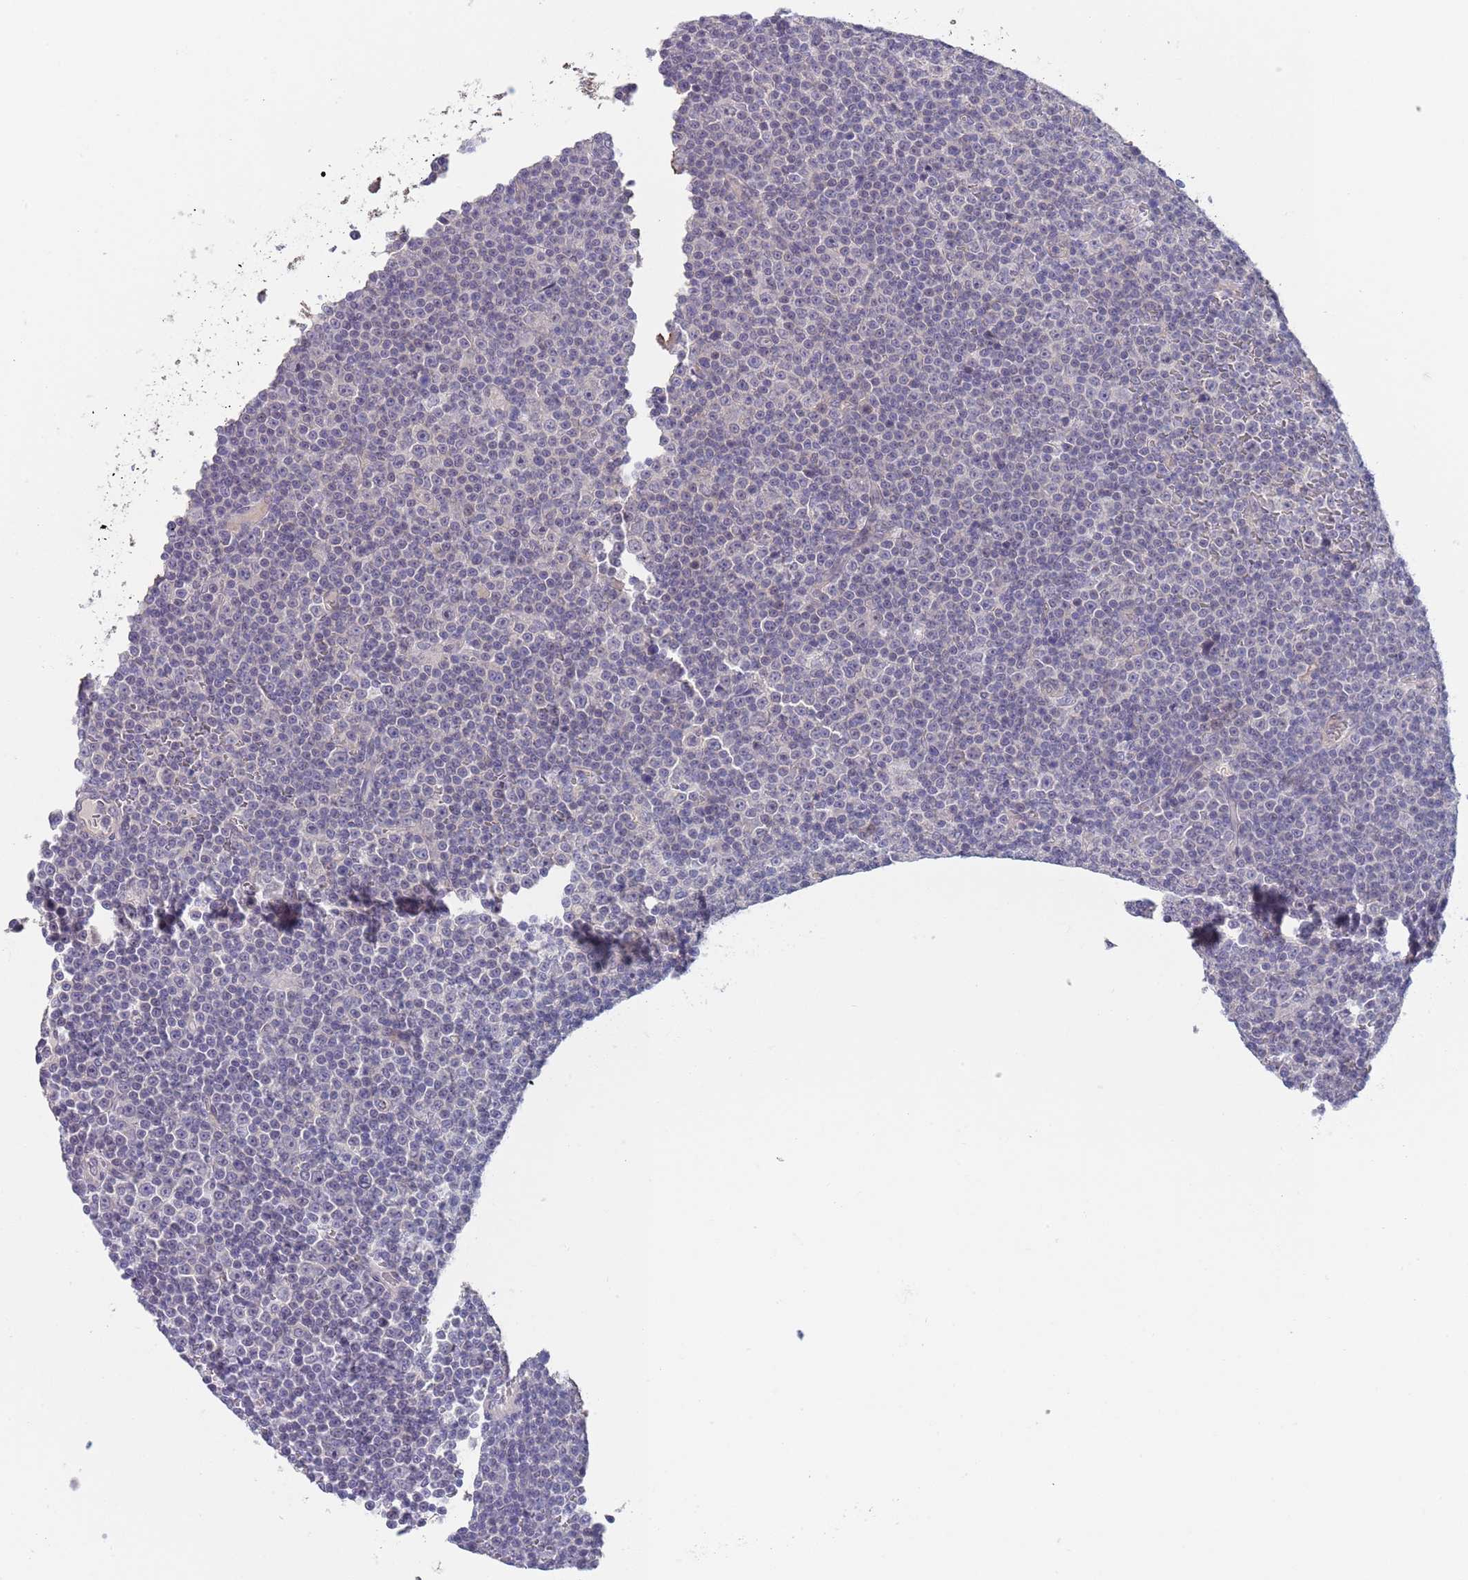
{"staining": {"intensity": "negative", "quantity": "none", "location": "none"}, "tissue": "lymphoma", "cell_type": "Tumor cells", "image_type": "cancer", "snomed": [{"axis": "morphology", "description": "Malignant lymphoma, non-Hodgkin's type, Low grade"}, {"axis": "topography", "description": "Lymph node"}], "caption": "IHC histopathology image of neoplastic tissue: low-grade malignant lymphoma, non-Hodgkin's type stained with DAB shows no significant protein expression in tumor cells.", "gene": "RNF169", "patient": {"sex": "female", "age": 67}}